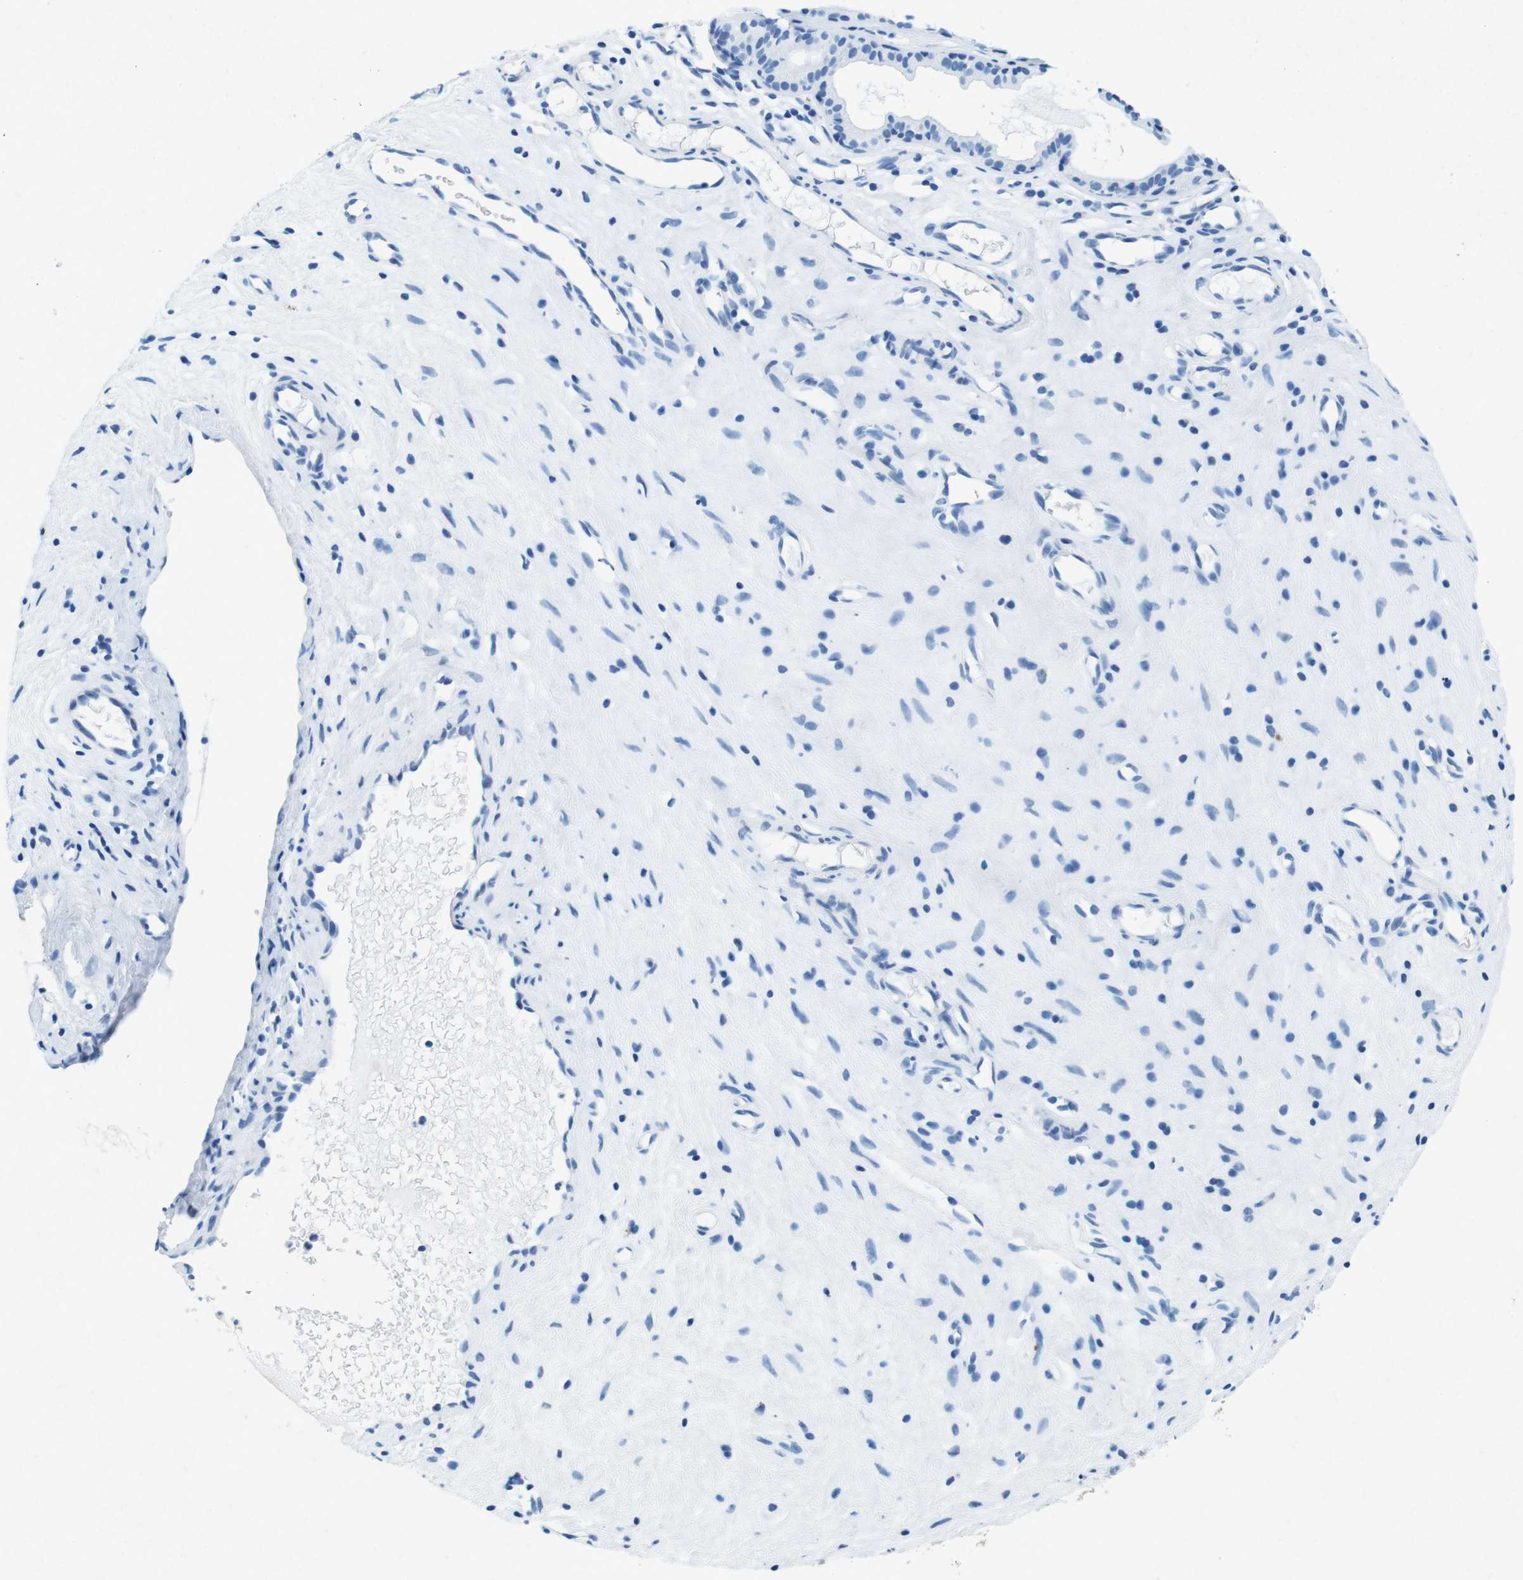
{"staining": {"intensity": "negative", "quantity": "none", "location": "none"}, "tissue": "nasopharynx", "cell_type": "Respiratory epithelial cells", "image_type": "normal", "snomed": [{"axis": "morphology", "description": "Normal tissue, NOS"}, {"axis": "topography", "description": "Nasopharynx"}], "caption": "An IHC histopathology image of unremarkable nasopharynx is shown. There is no staining in respiratory epithelial cells of nasopharynx. Nuclei are stained in blue.", "gene": "CTAG1B", "patient": {"sex": "female", "age": 78}}